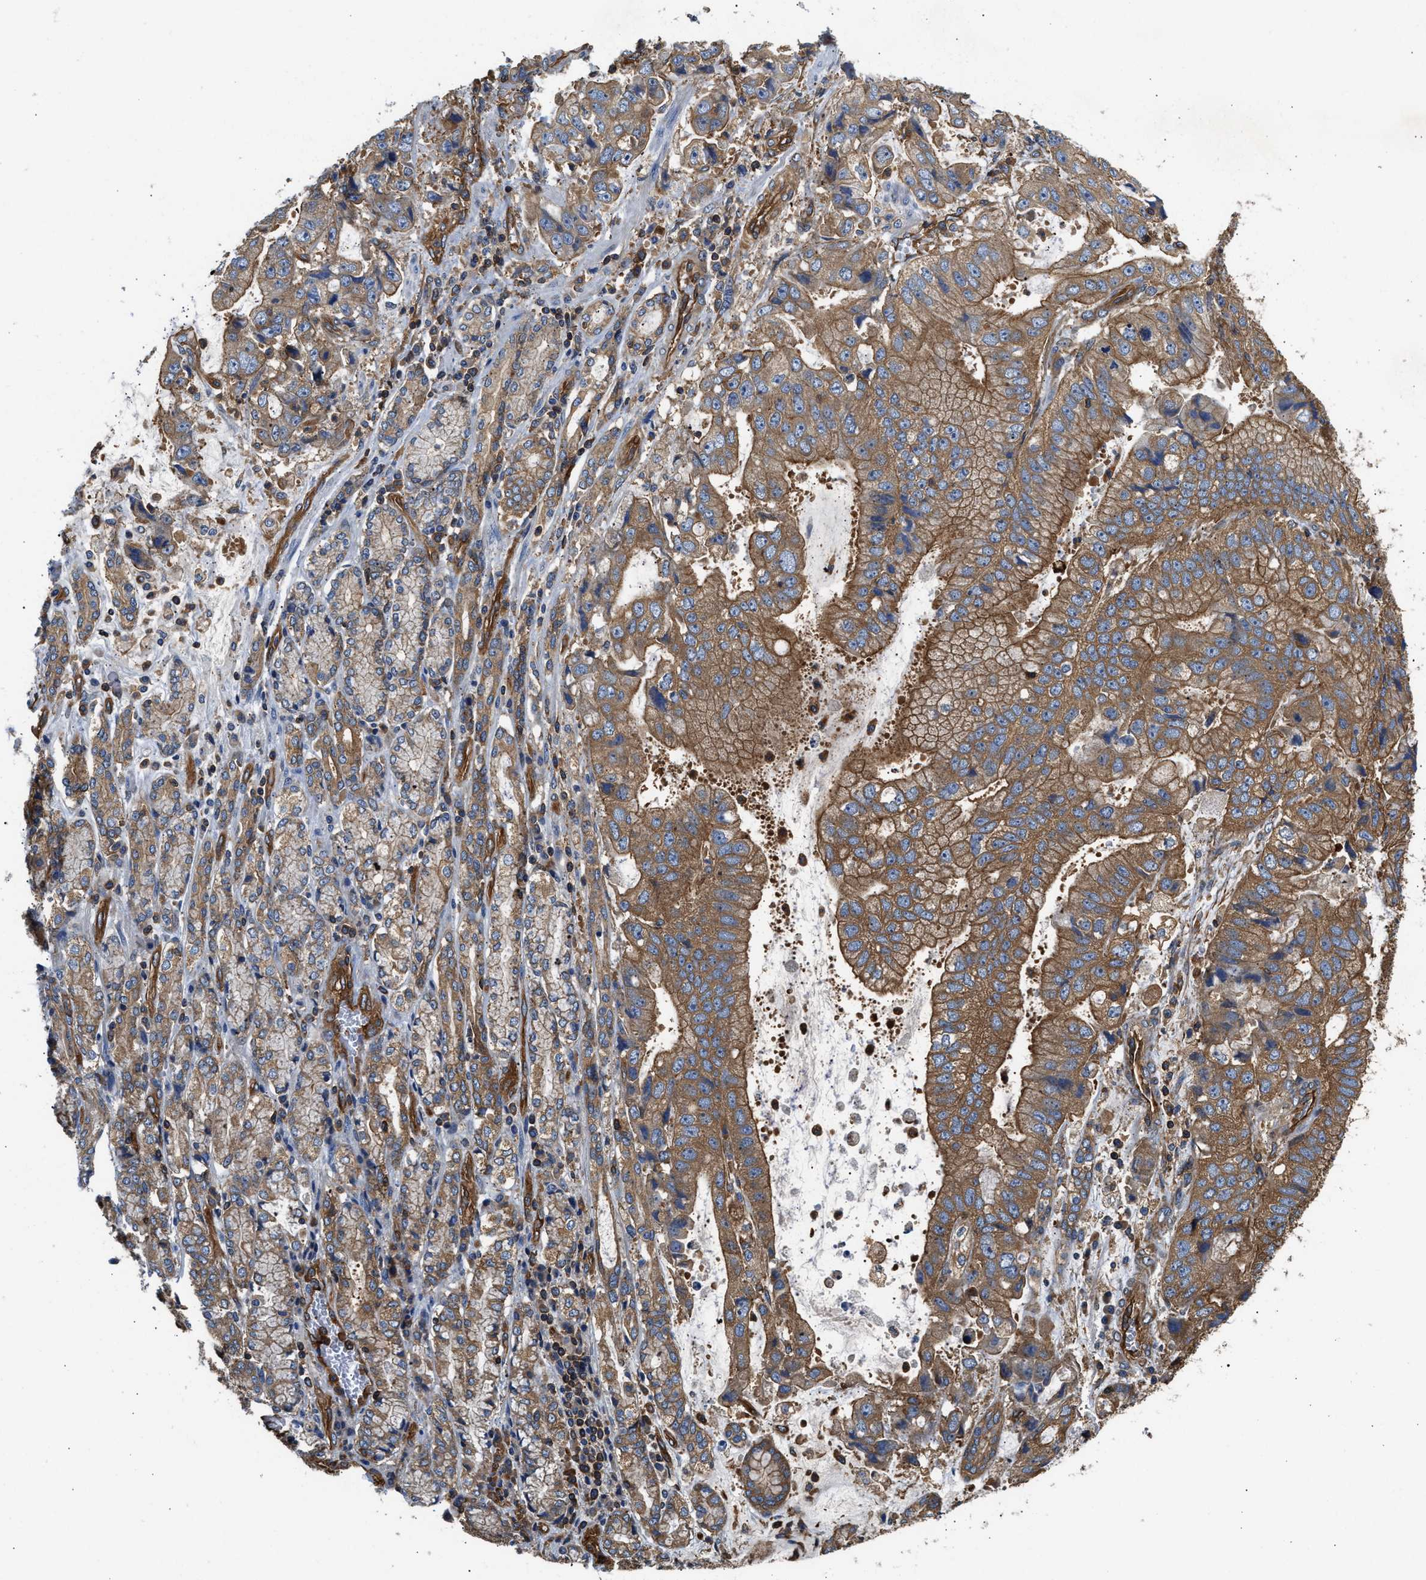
{"staining": {"intensity": "moderate", "quantity": ">75%", "location": "cytoplasmic/membranous"}, "tissue": "stomach cancer", "cell_type": "Tumor cells", "image_type": "cancer", "snomed": [{"axis": "morphology", "description": "Normal tissue, NOS"}, {"axis": "morphology", "description": "Adenocarcinoma, NOS"}, {"axis": "topography", "description": "Stomach"}], "caption": "High-magnification brightfield microscopy of stomach cancer (adenocarcinoma) stained with DAB (brown) and counterstained with hematoxylin (blue). tumor cells exhibit moderate cytoplasmic/membranous staining is appreciated in about>75% of cells. The protein is shown in brown color, while the nuclei are stained blue.", "gene": "SAMD9L", "patient": {"sex": "male", "age": 62}}